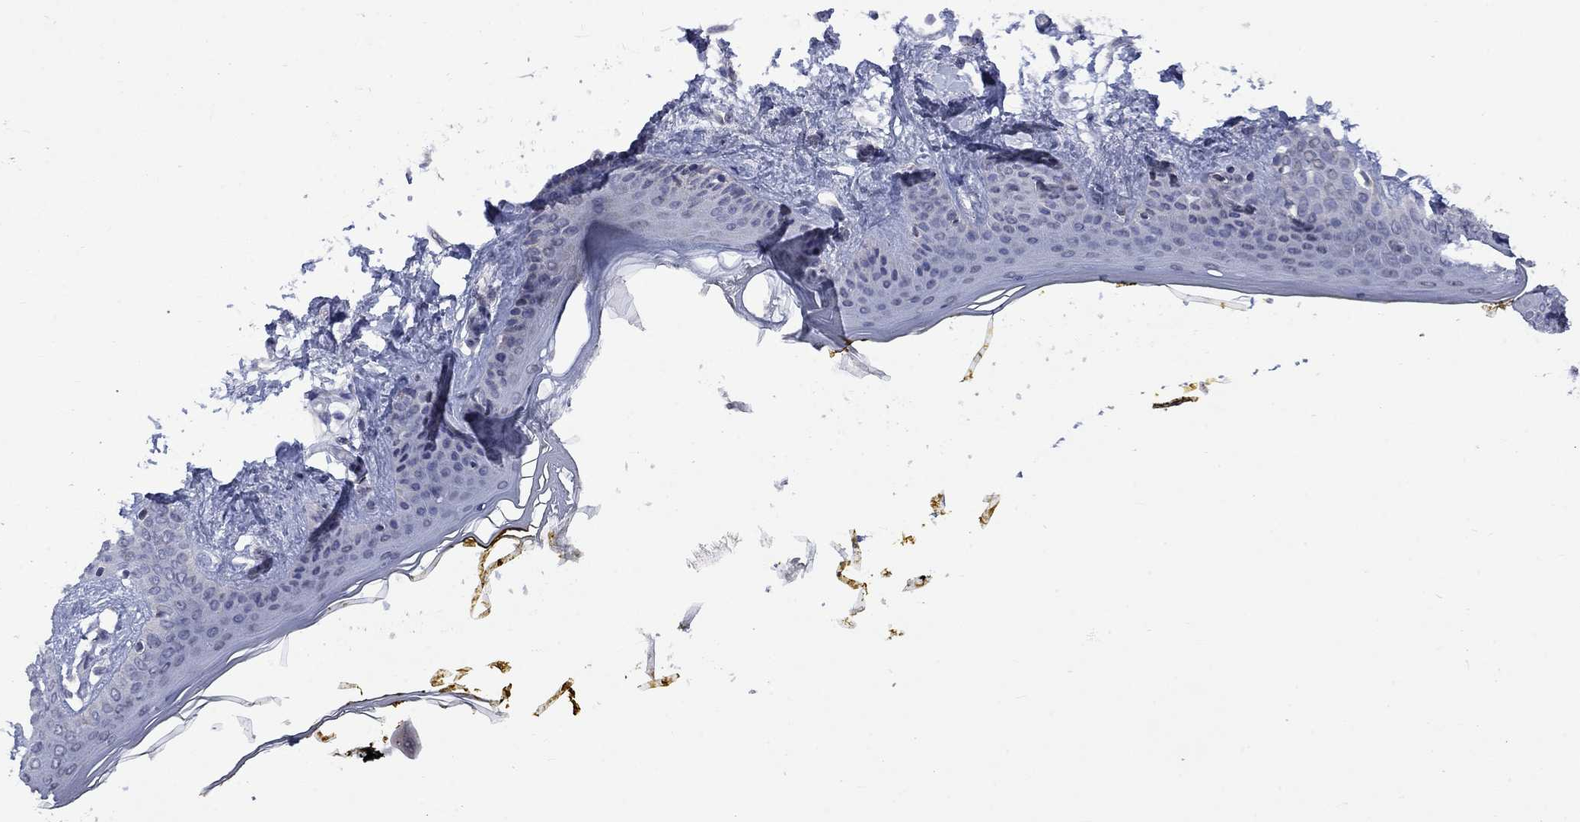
{"staining": {"intensity": "negative", "quantity": "none", "location": "none"}, "tissue": "skin", "cell_type": "Fibroblasts", "image_type": "normal", "snomed": [{"axis": "morphology", "description": "Normal tissue, NOS"}, {"axis": "topography", "description": "Skin"}], "caption": "A histopathology image of skin stained for a protein exhibits no brown staining in fibroblasts.", "gene": "KCNJ16", "patient": {"sex": "female", "age": 34}}